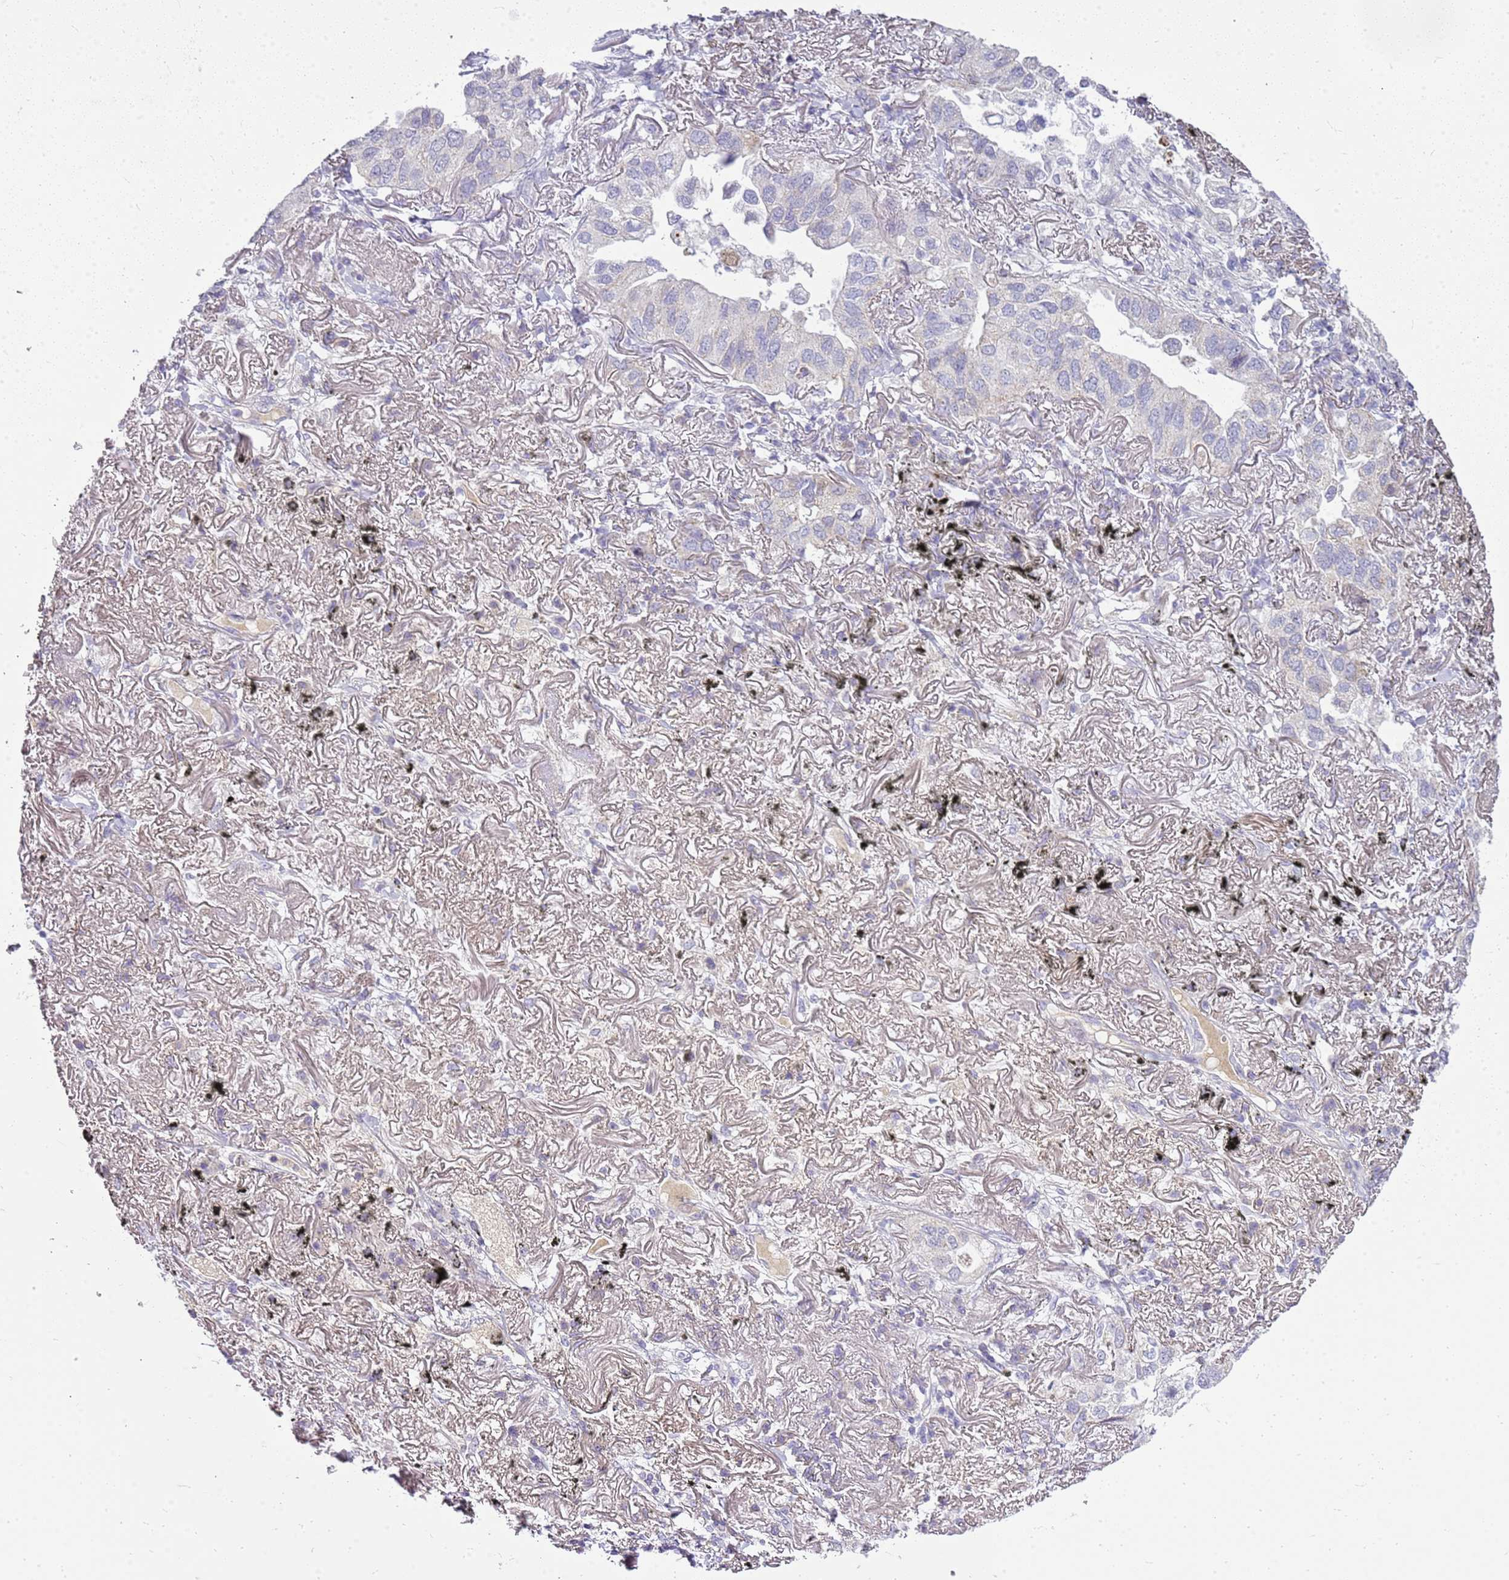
{"staining": {"intensity": "negative", "quantity": "none", "location": "none"}, "tissue": "lung cancer", "cell_type": "Tumor cells", "image_type": "cancer", "snomed": [{"axis": "morphology", "description": "Adenocarcinoma, NOS"}, {"axis": "topography", "description": "Lung"}], "caption": "The immunohistochemistry (IHC) micrograph has no significant staining in tumor cells of lung cancer tissue.", "gene": "FABP2", "patient": {"sex": "male", "age": 65}}